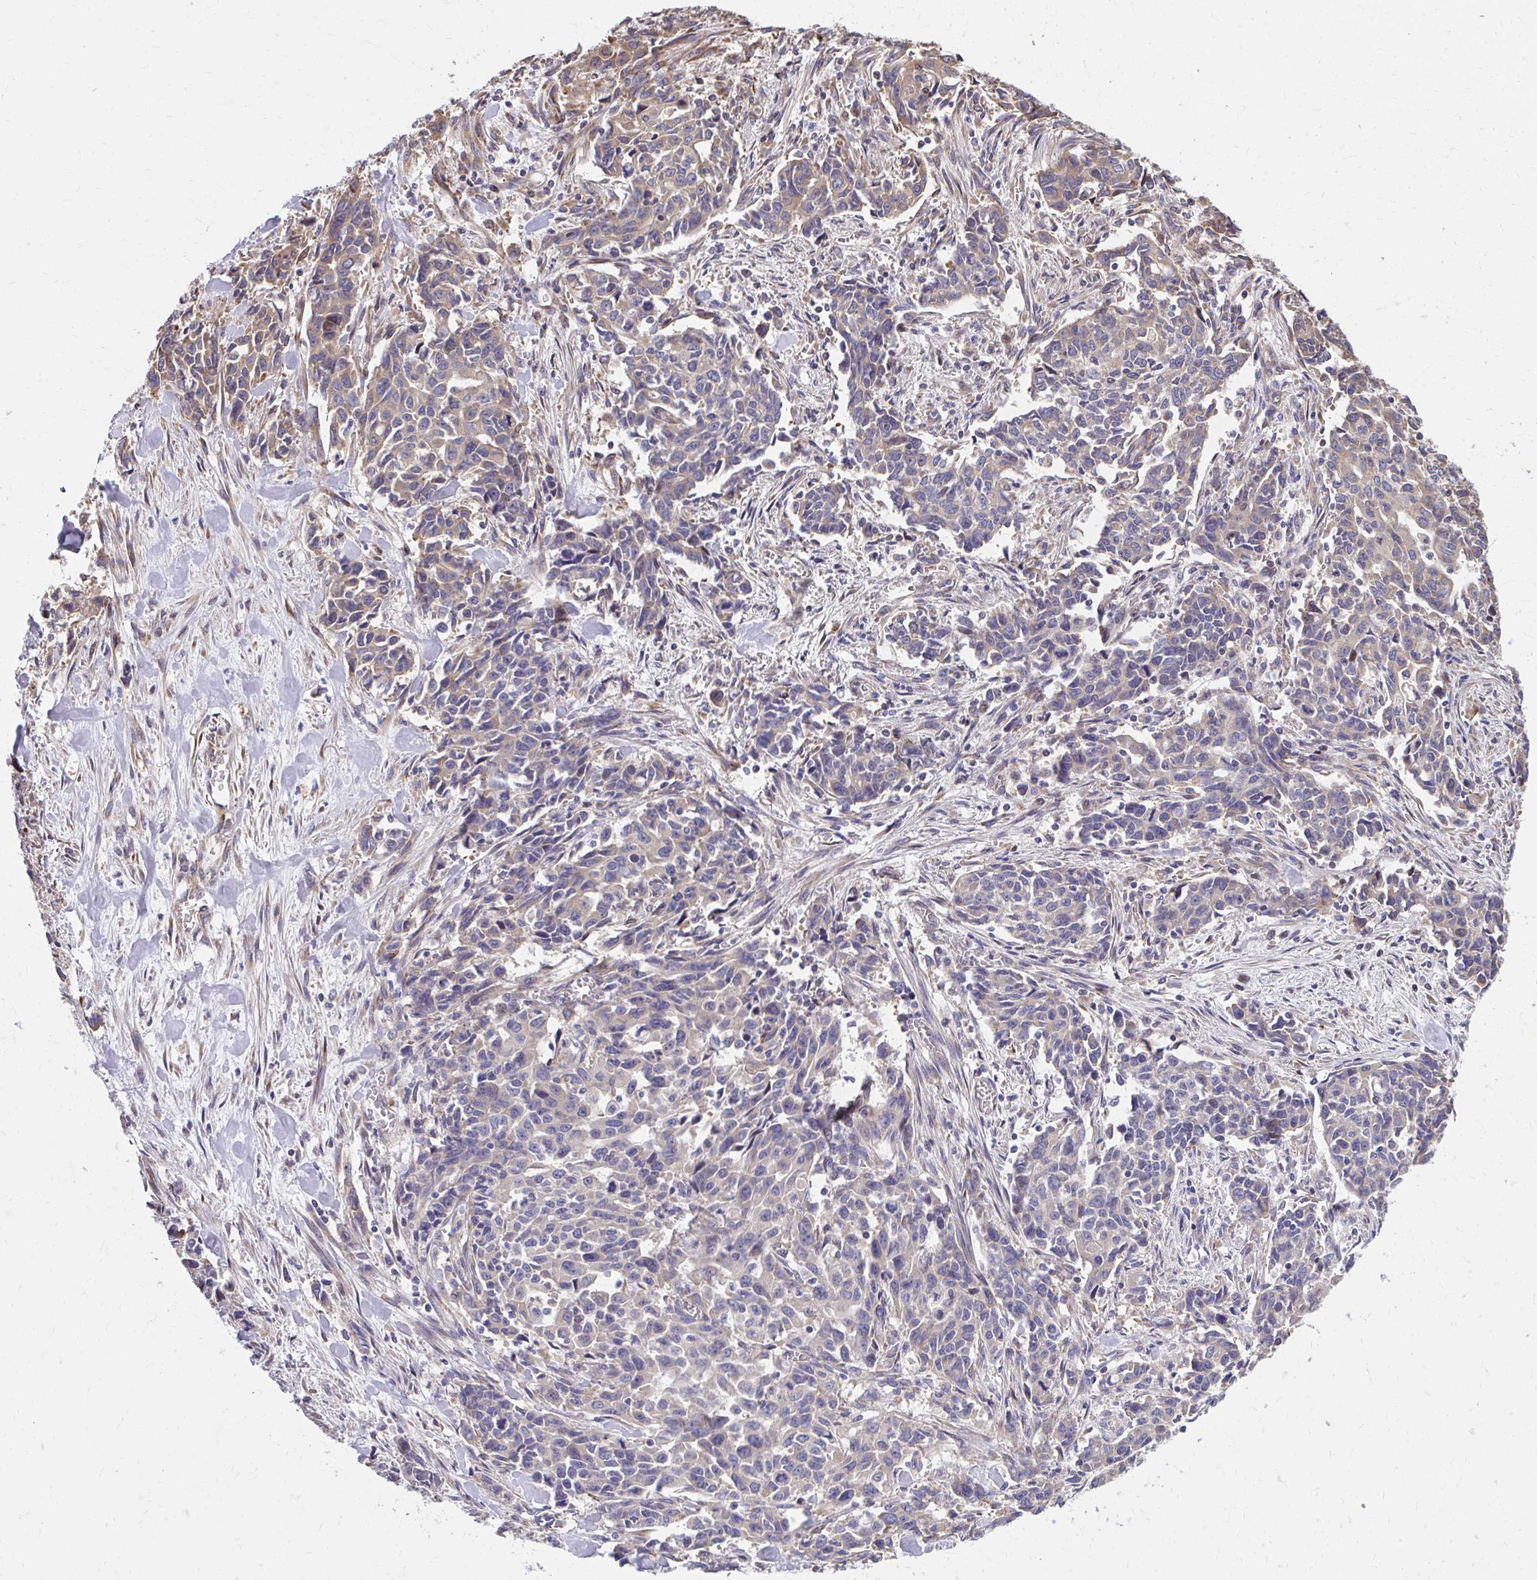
{"staining": {"intensity": "moderate", "quantity": "<25%", "location": "cytoplasmic/membranous"}, "tissue": "stomach cancer", "cell_type": "Tumor cells", "image_type": "cancer", "snomed": [{"axis": "morphology", "description": "Adenocarcinoma, NOS"}, {"axis": "topography", "description": "Stomach, upper"}], "caption": "This is a photomicrograph of immunohistochemistry staining of adenocarcinoma (stomach), which shows moderate expression in the cytoplasmic/membranous of tumor cells.", "gene": "ZNF778", "patient": {"sex": "male", "age": 85}}